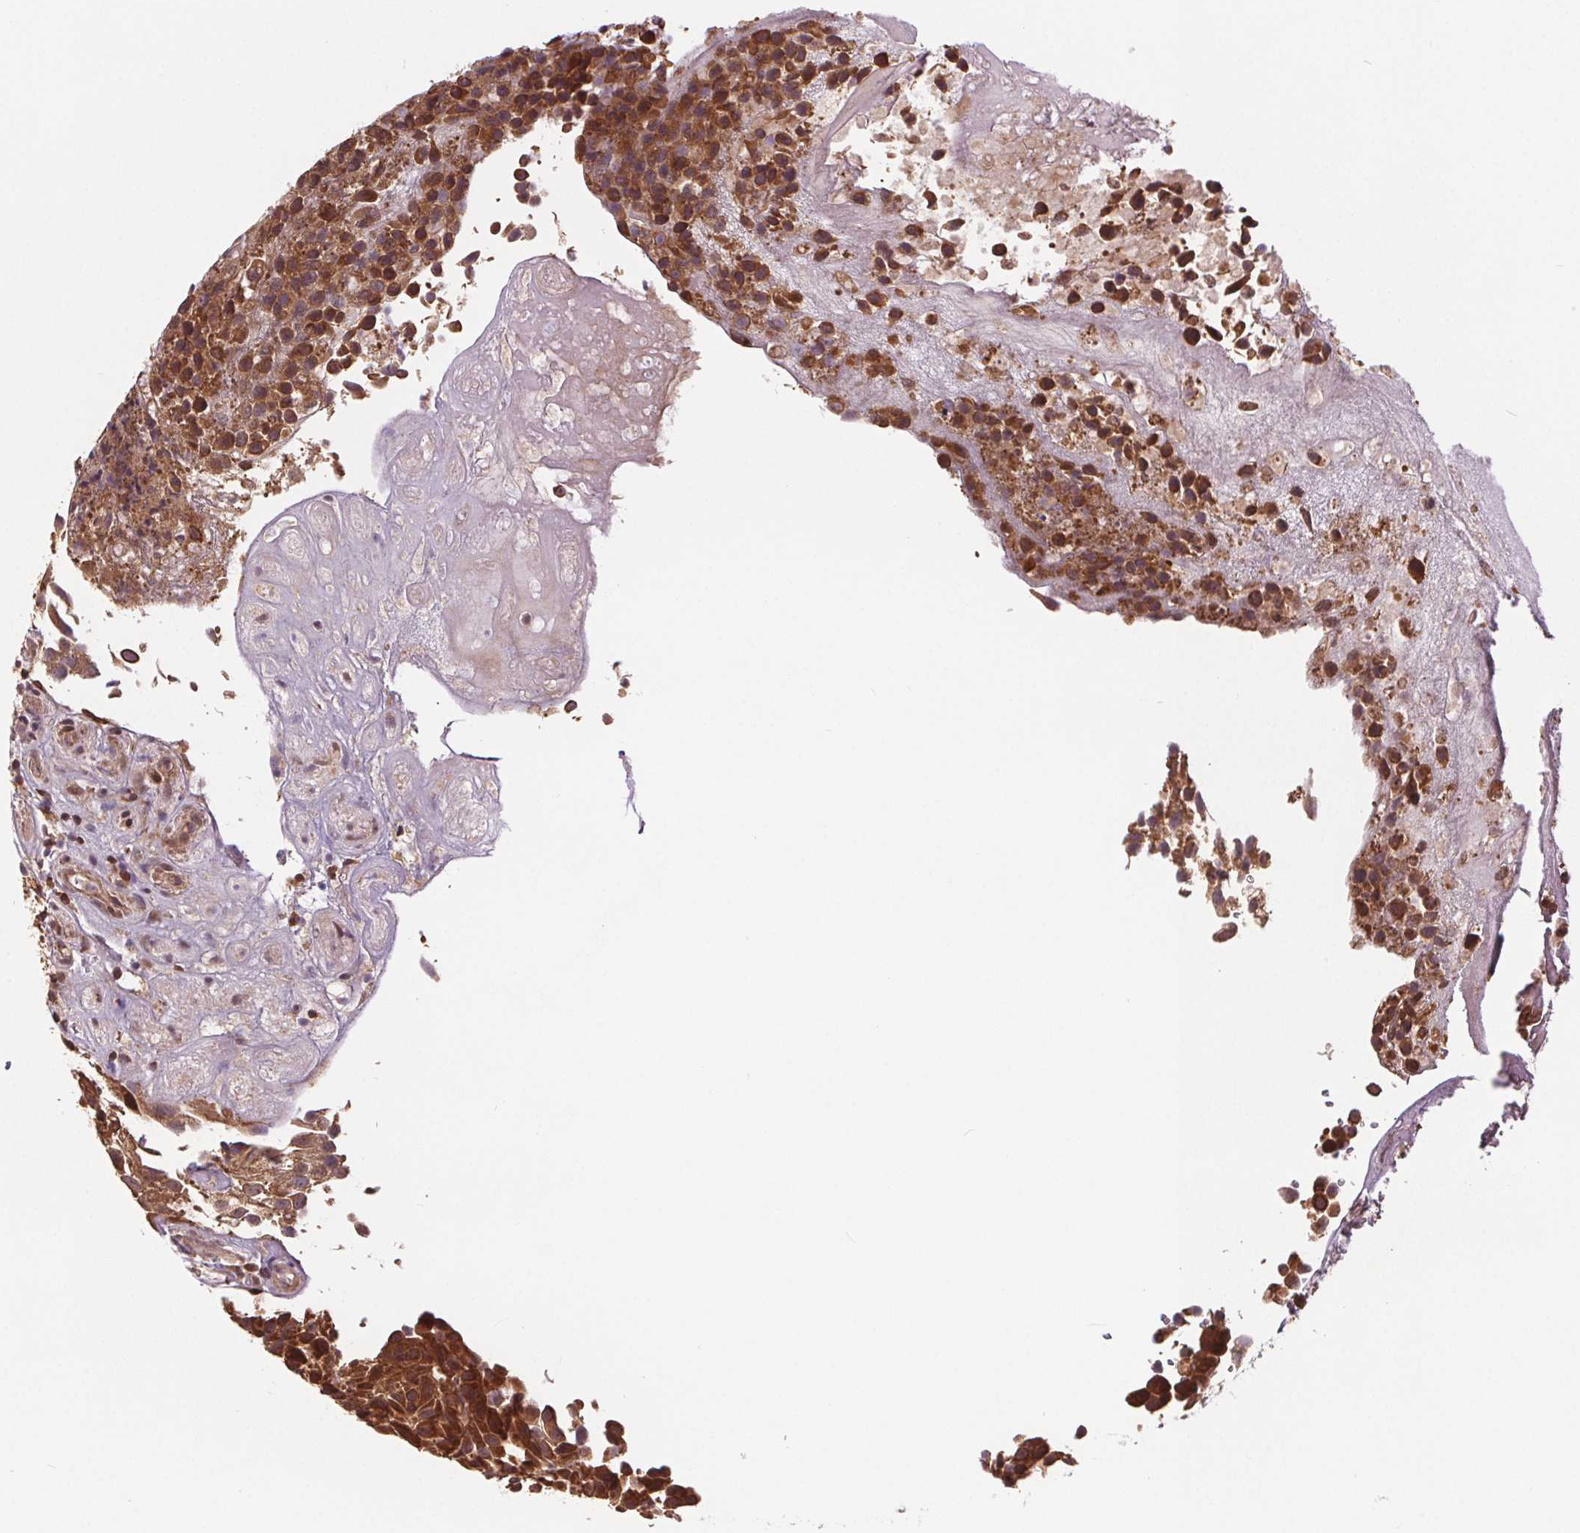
{"staining": {"intensity": "strong", "quantity": ">75%", "location": "cytoplasmic/membranous,nuclear"}, "tissue": "urothelial cancer", "cell_type": "Tumor cells", "image_type": "cancer", "snomed": [{"axis": "morphology", "description": "Urothelial carcinoma, Low grade"}, {"axis": "topography", "description": "Urinary bladder"}], "caption": "Immunohistochemistry (IHC) (DAB (3,3'-diaminobenzidine)) staining of urothelial cancer exhibits strong cytoplasmic/membranous and nuclear protein expression in approximately >75% of tumor cells. The staining was performed using DAB, with brown indicating positive protein expression. Nuclei are stained blue with hematoxylin.", "gene": "HIF1AN", "patient": {"sex": "male", "age": 76}}